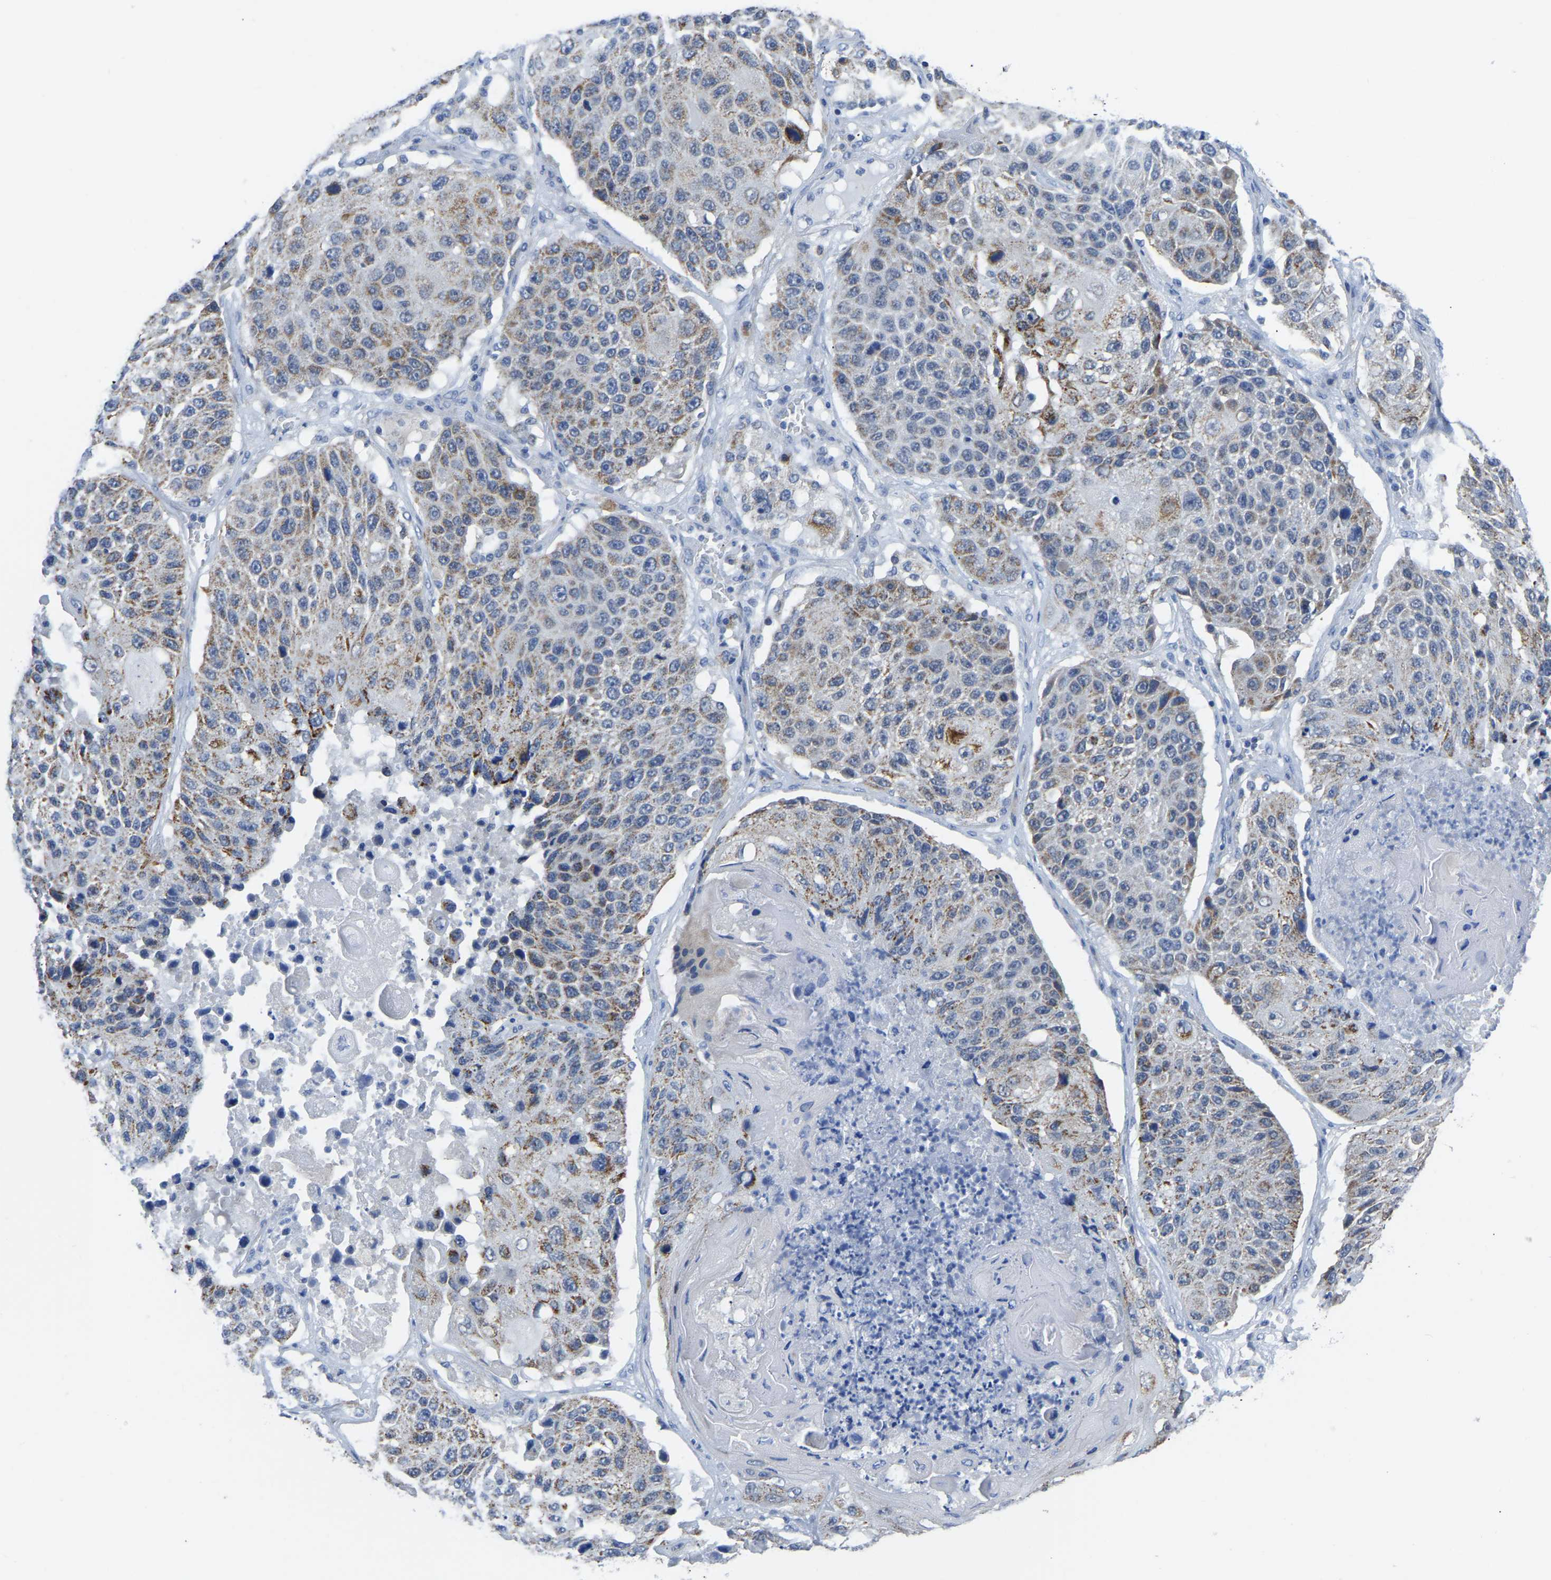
{"staining": {"intensity": "weak", "quantity": ">75%", "location": "cytoplasmic/membranous"}, "tissue": "lung cancer", "cell_type": "Tumor cells", "image_type": "cancer", "snomed": [{"axis": "morphology", "description": "Squamous cell carcinoma, NOS"}, {"axis": "topography", "description": "Lung"}], "caption": "Weak cytoplasmic/membranous staining is present in about >75% of tumor cells in lung cancer (squamous cell carcinoma).", "gene": "ETFA", "patient": {"sex": "male", "age": 61}}